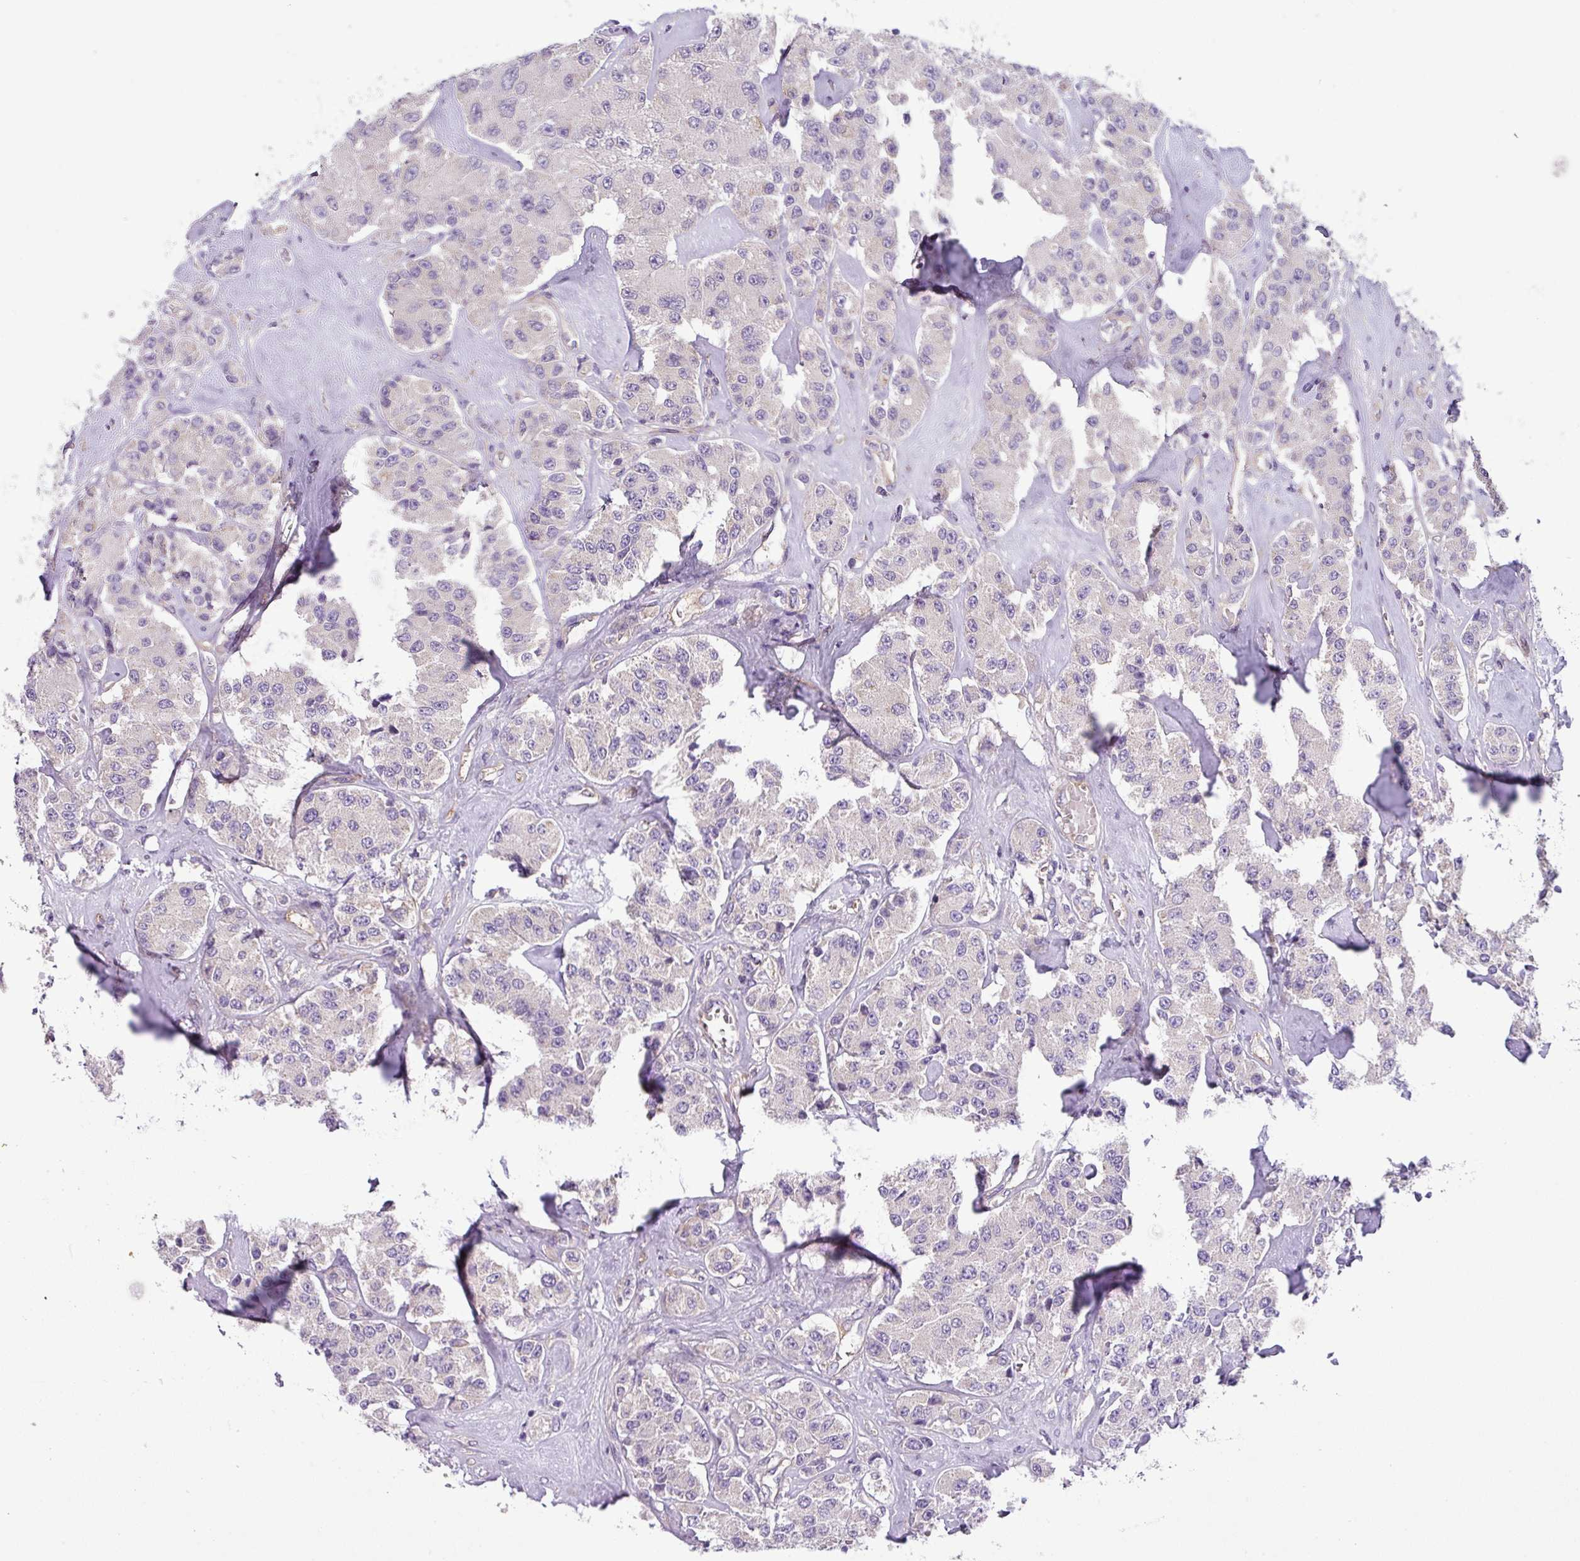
{"staining": {"intensity": "negative", "quantity": "none", "location": "none"}, "tissue": "carcinoid", "cell_type": "Tumor cells", "image_type": "cancer", "snomed": [{"axis": "morphology", "description": "Carcinoid, malignant, NOS"}, {"axis": "topography", "description": "Pancreas"}], "caption": "IHC micrograph of neoplastic tissue: carcinoid stained with DAB (3,3'-diaminobenzidine) shows no significant protein staining in tumor cells.", "gene": "SLC23A2", "patient": {"sex": "male", "age": 41}}